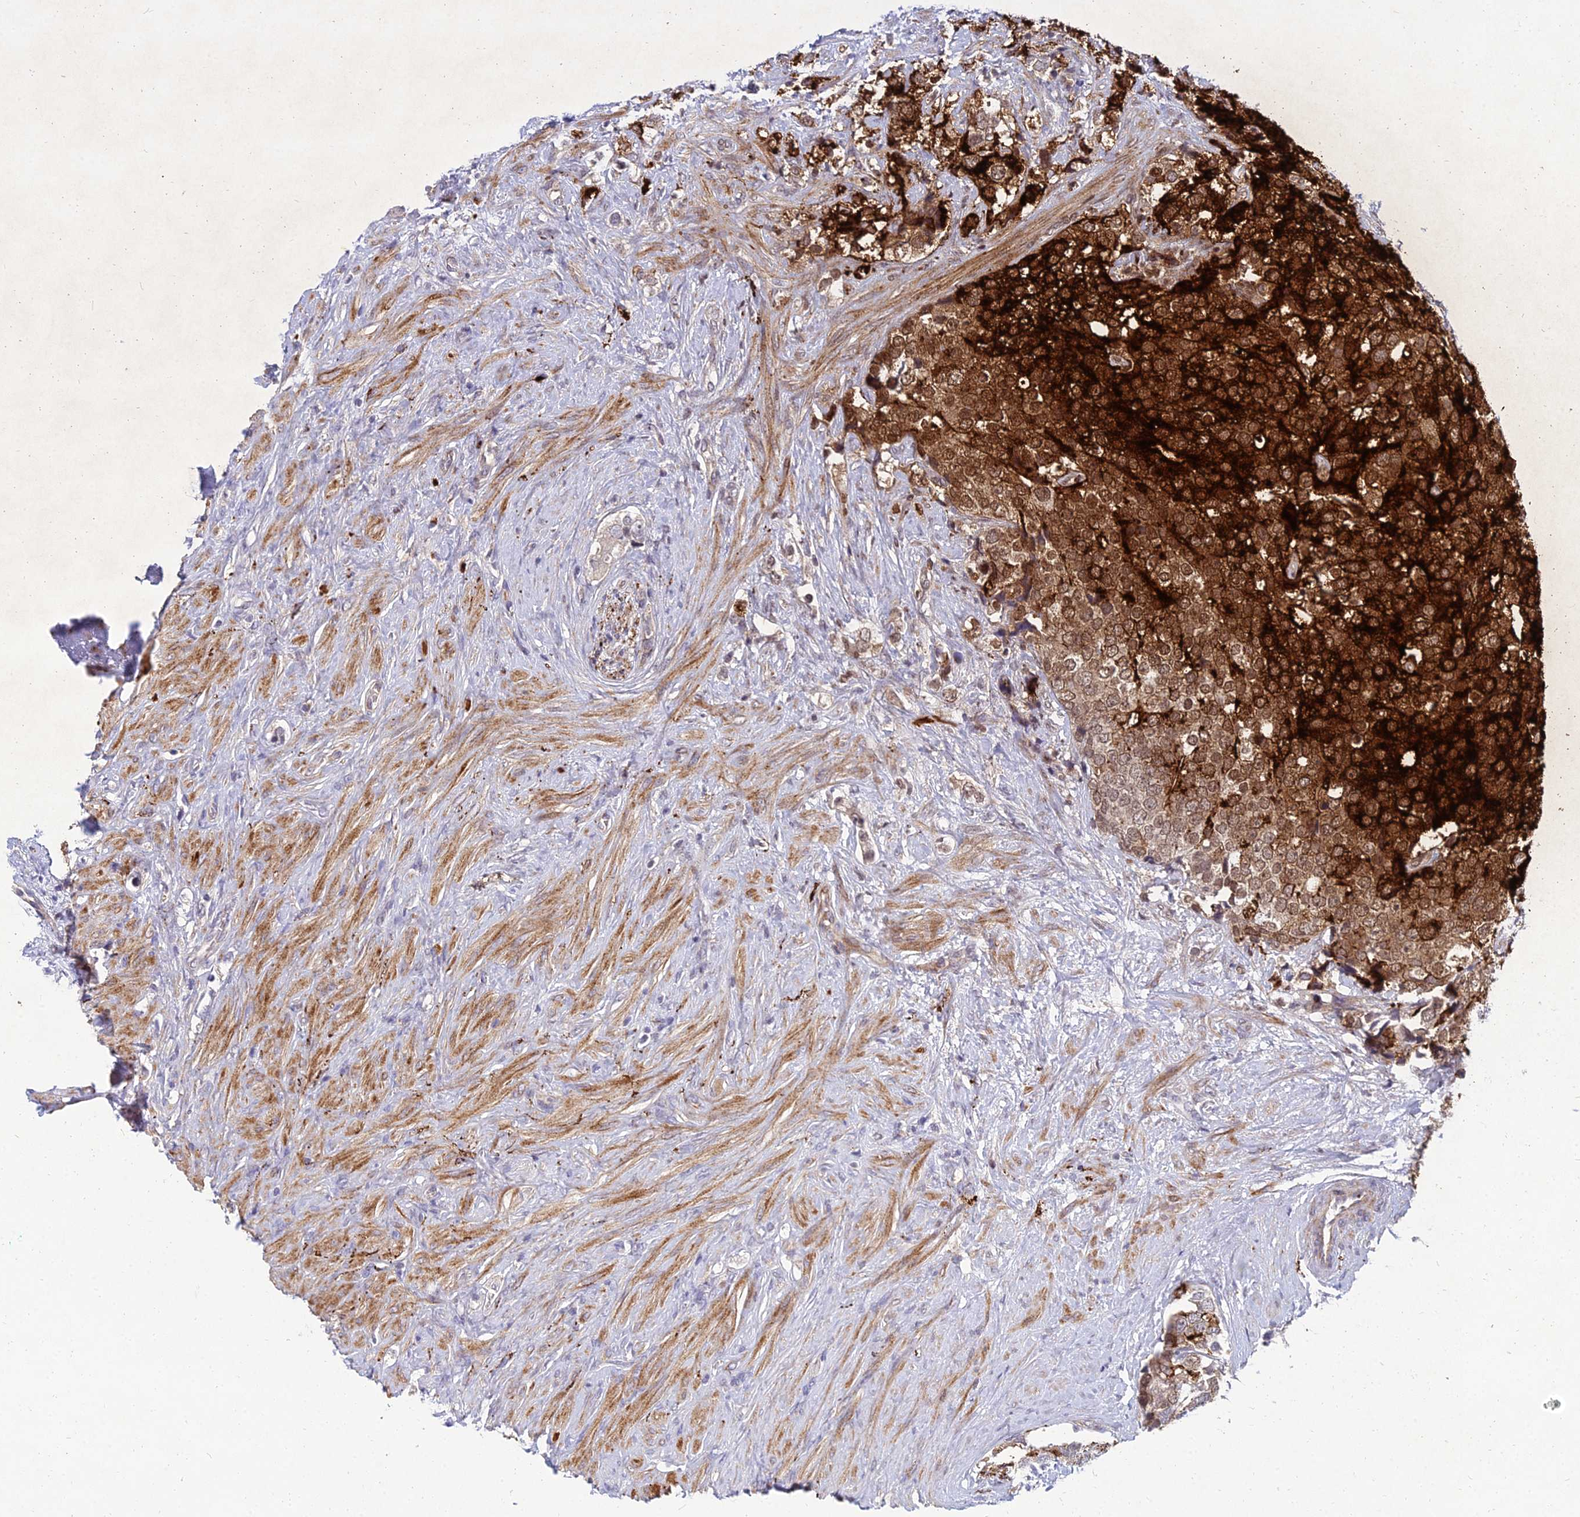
{"staining": {"intensity": "strong", "quantity": ">75%", "location": "cytoplasmic/membranous,nuclear"}, "tissue": "prostate cancer", "cell_type": "Tumor cells", "image_type": "cancer", "snomed": [{"axis": "morphology", "description": "Adenocarcinoma, High grade"}, {"axis": "topography", "description": "Prostate"}], "caption": "A high amount of strong cytoplasmic/membranous and nuclear positivity is seen in approximately >75% of tumor cells in high-grade adenocarcinoma (prostate) tissue.", "gene": "NPY", "patient": {"sex": "male", "age": 49}}